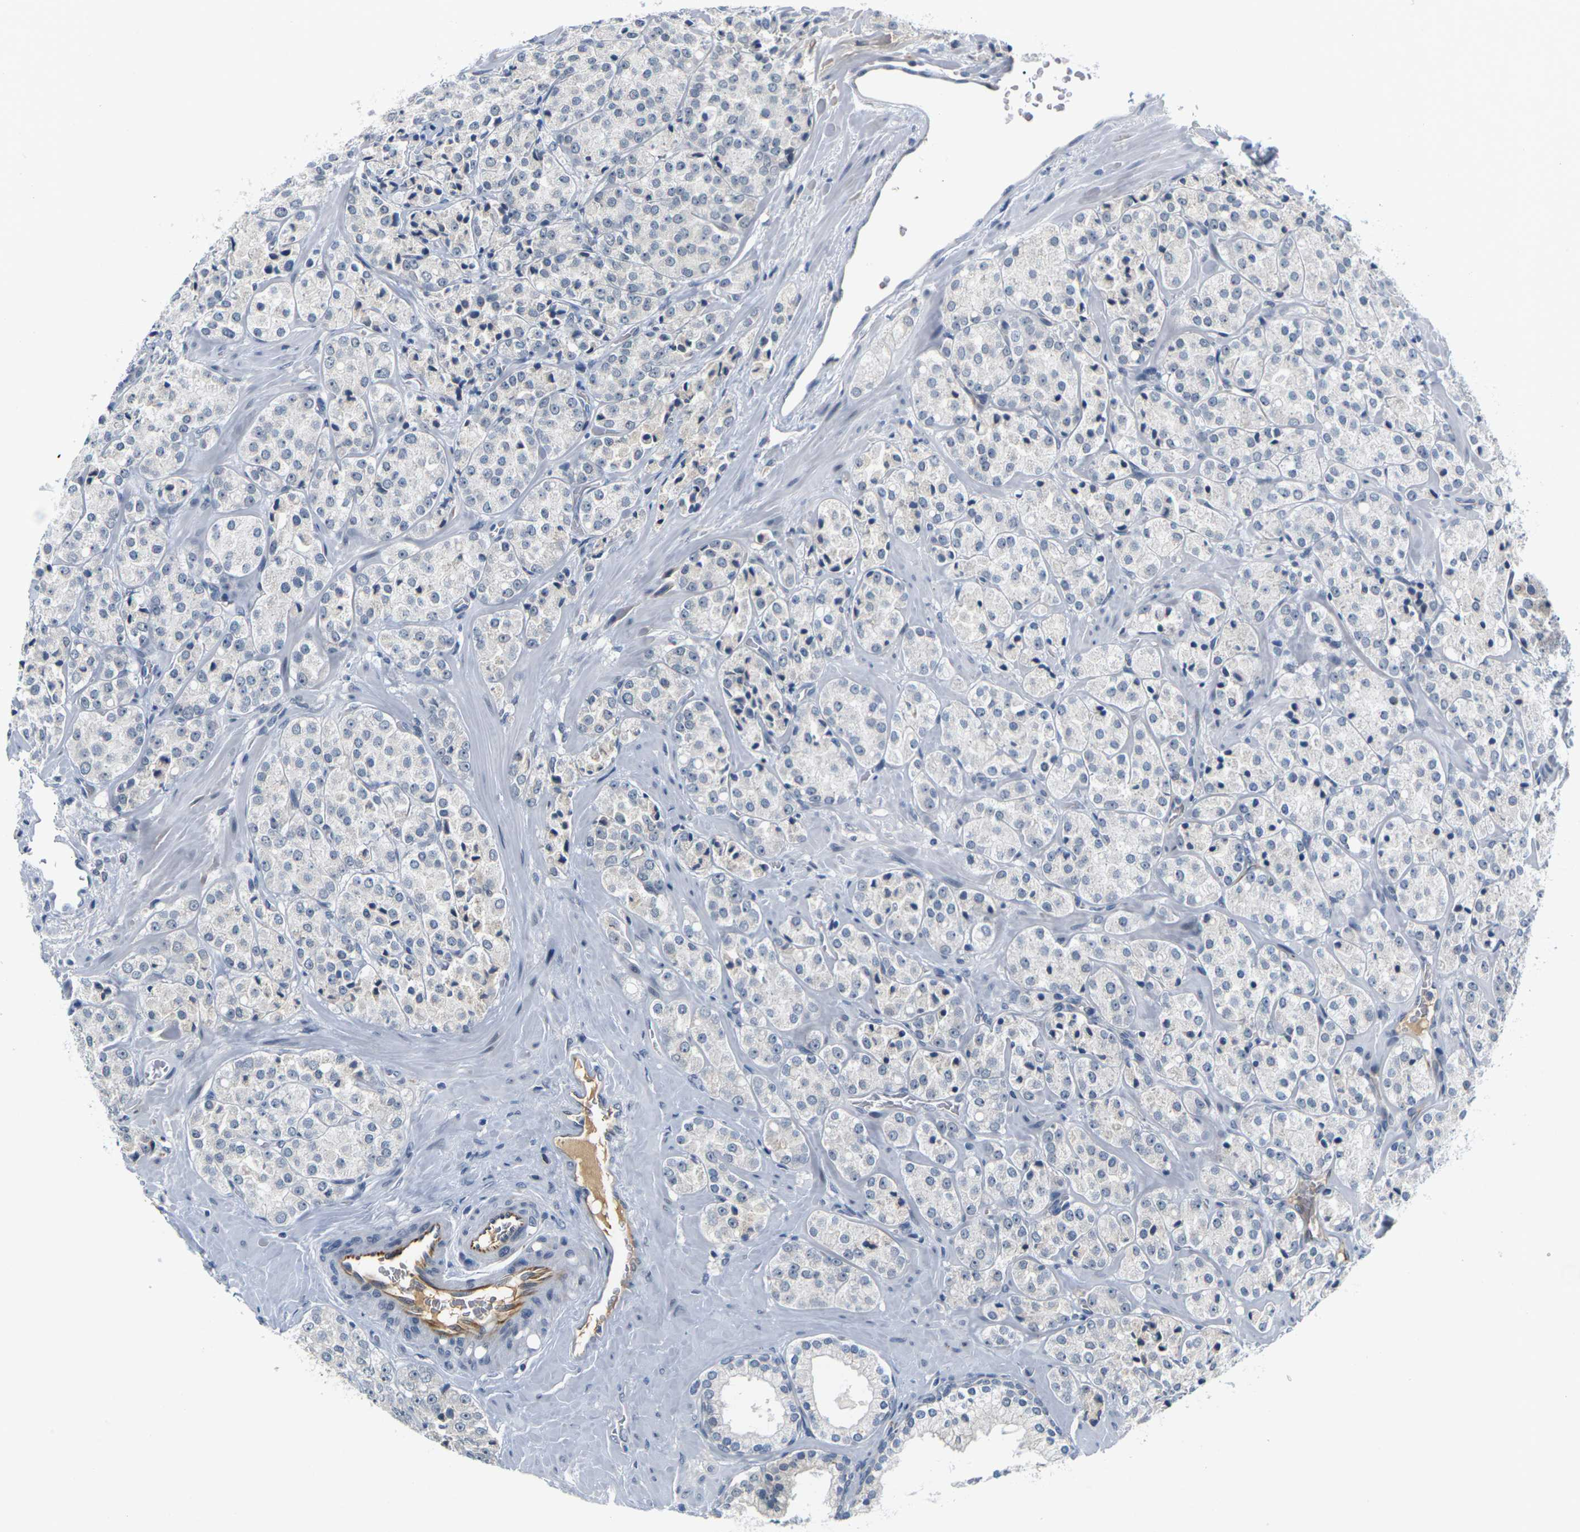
{"staining": {"intensity": "negative", "quantity": "none", "location": "none"}, "tissue": "prostate cancer", "cell_type": "Tumor cells", "image_type": "cancer", "snomed": [{"axis": "morphology", "description": "Adenocarcinoma, High grade"}, {"axis": "topography", "description": "Prostate"}], "caption": "A histopathology image of prostate cancer stained for a protein demonstrates no brown staining in tumor cells.", "gene": "PKP2", "patient": {"sex": "male", "age": 64}}